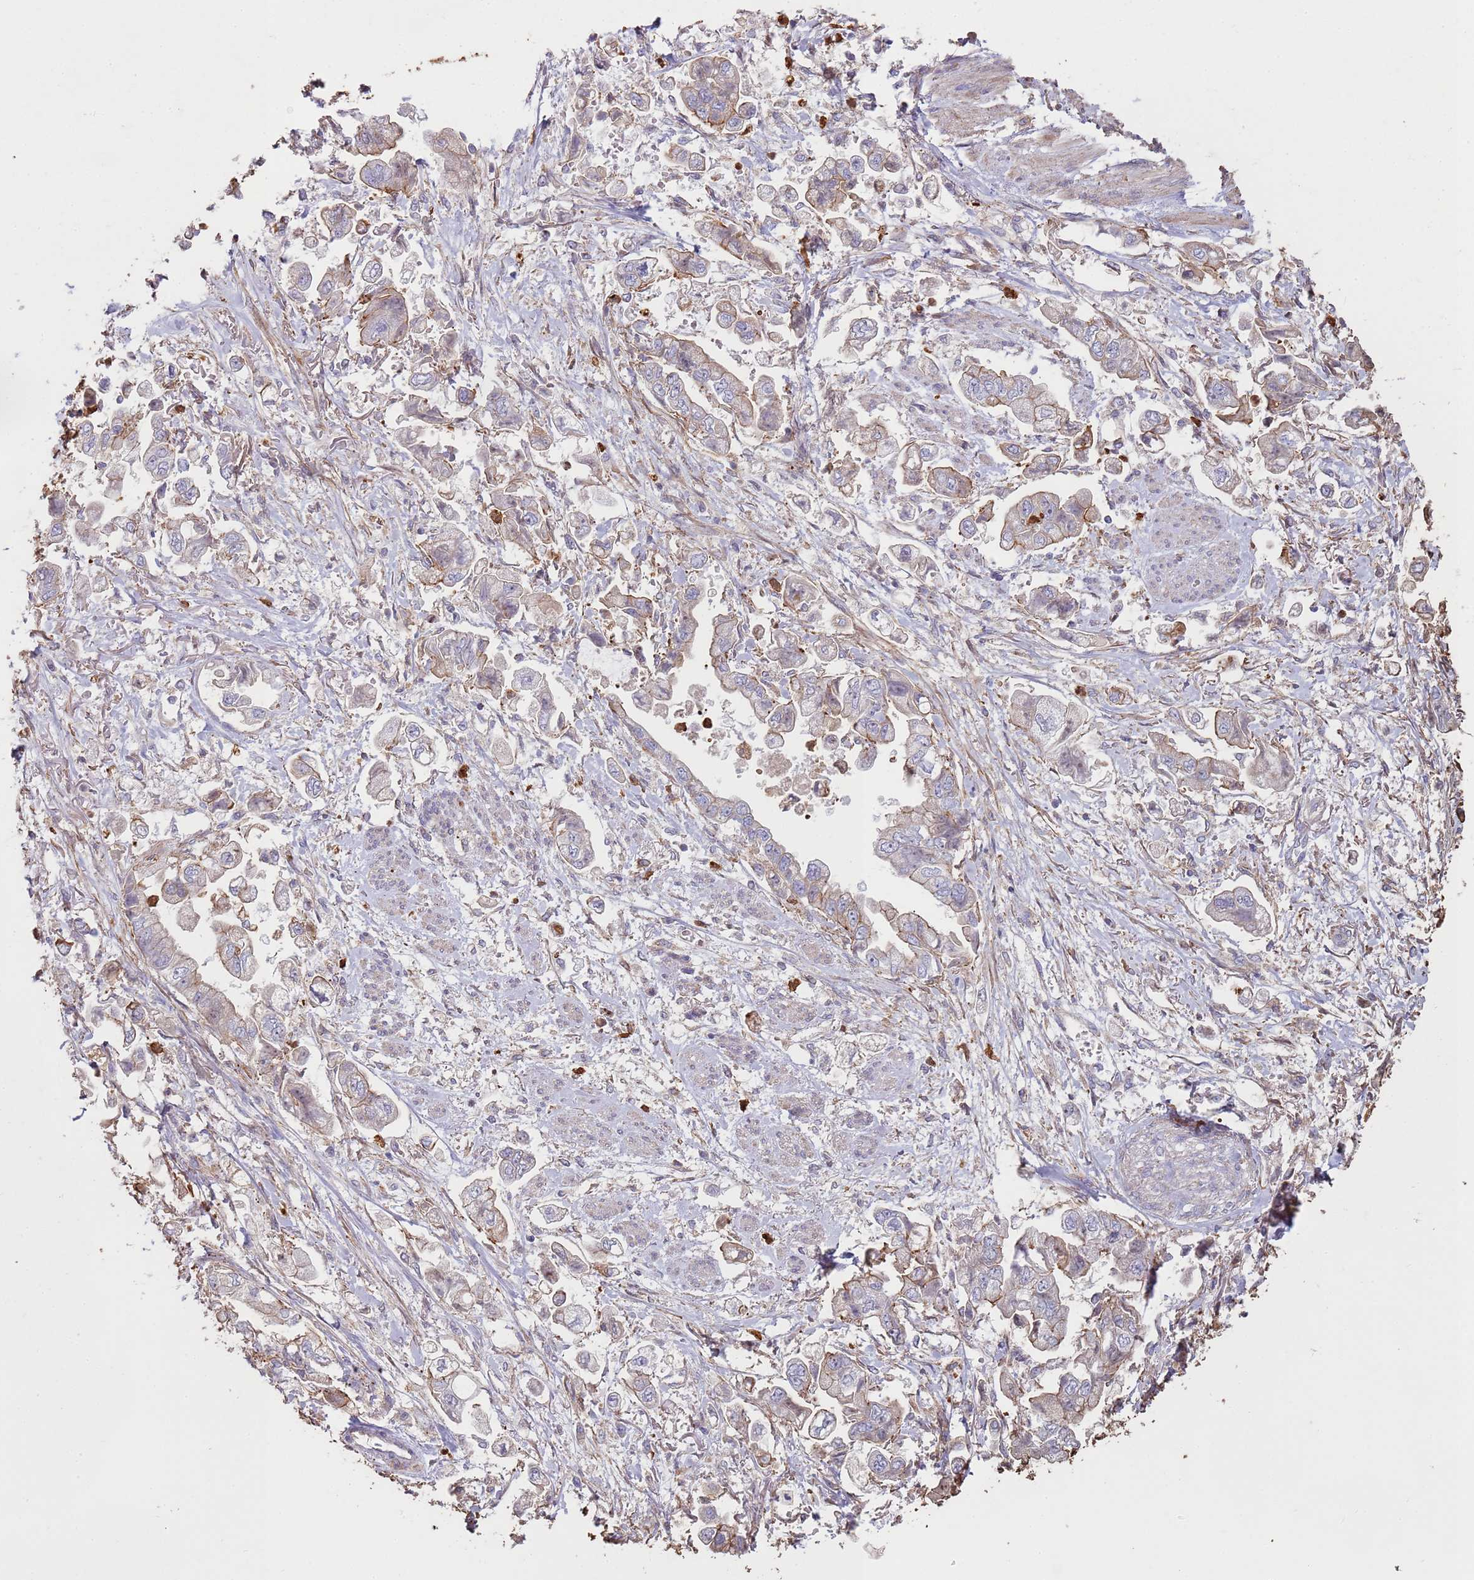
{"staining": {"intensity": "weak", "quantity": "25%-75%", "location": "cytoplasmic/membranous"}, "tissue": "stomach cancer", "cell_type": "Tumor cells", "image_type": "cancer", "snomed": [{"axis": "morphology", "description": "Adenocarcinoma, NOS"}, {"axis": "topography", "description": "Stomach"}], "caption": "The photomicrograph shows staining of stomach cancer (adenocarcinoma), revealing weak cytoplasmic/membranous protein staining (brown color) within tumor cells. (brown staining indicates protein expression, while blue staining denotes nuclei).", "gene": "NDUFAF4", "patient": {"sex": "male", "age": 62}}